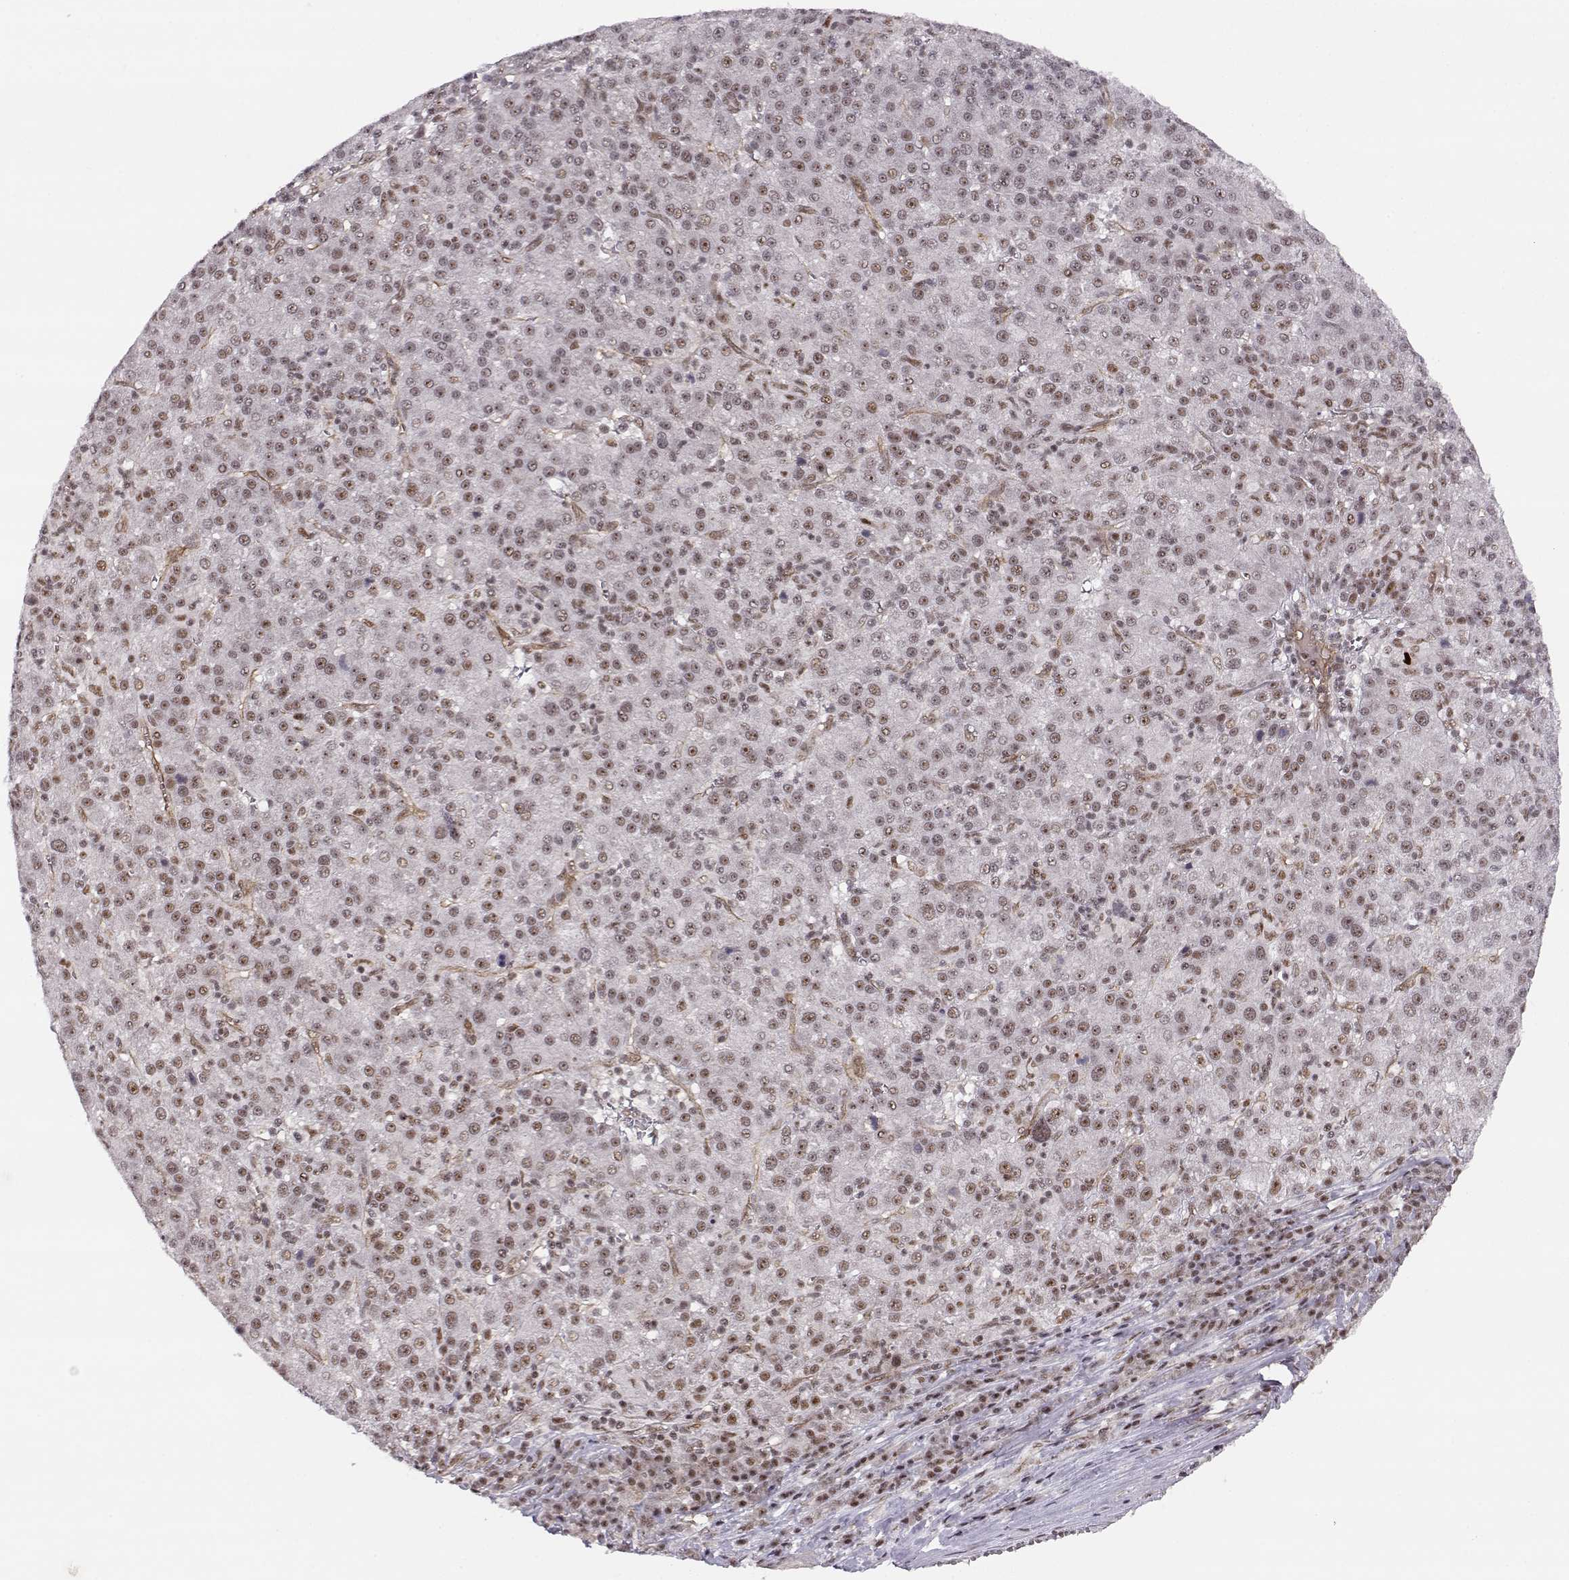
{"staining": {"intensity": "moderate", "quantity": "25%-75%", "location": "nuclear"}, "tissue": "liver cancer", "cell_type": "Tumor cells", "image_type": "cancer", "snomed": [{"axis": "morphology", "description": "Carcinoma, Hepatocellular, NOS"}, {"axis": "topography", "description": "Liver"}], "caption": "Liver cancer was stained to show a protein in brown. There is medium levels of moderate nuclear positivity in approximately 25%-75% of tumor cells. The staining was performed using DAB (3,3'-diaminobenzidine), with brown indicating positive protein expression. Nuclei are stained blue with hematoxylin.", "gene": "CIR1", "patient": {"sex": "female", "age": 60}}